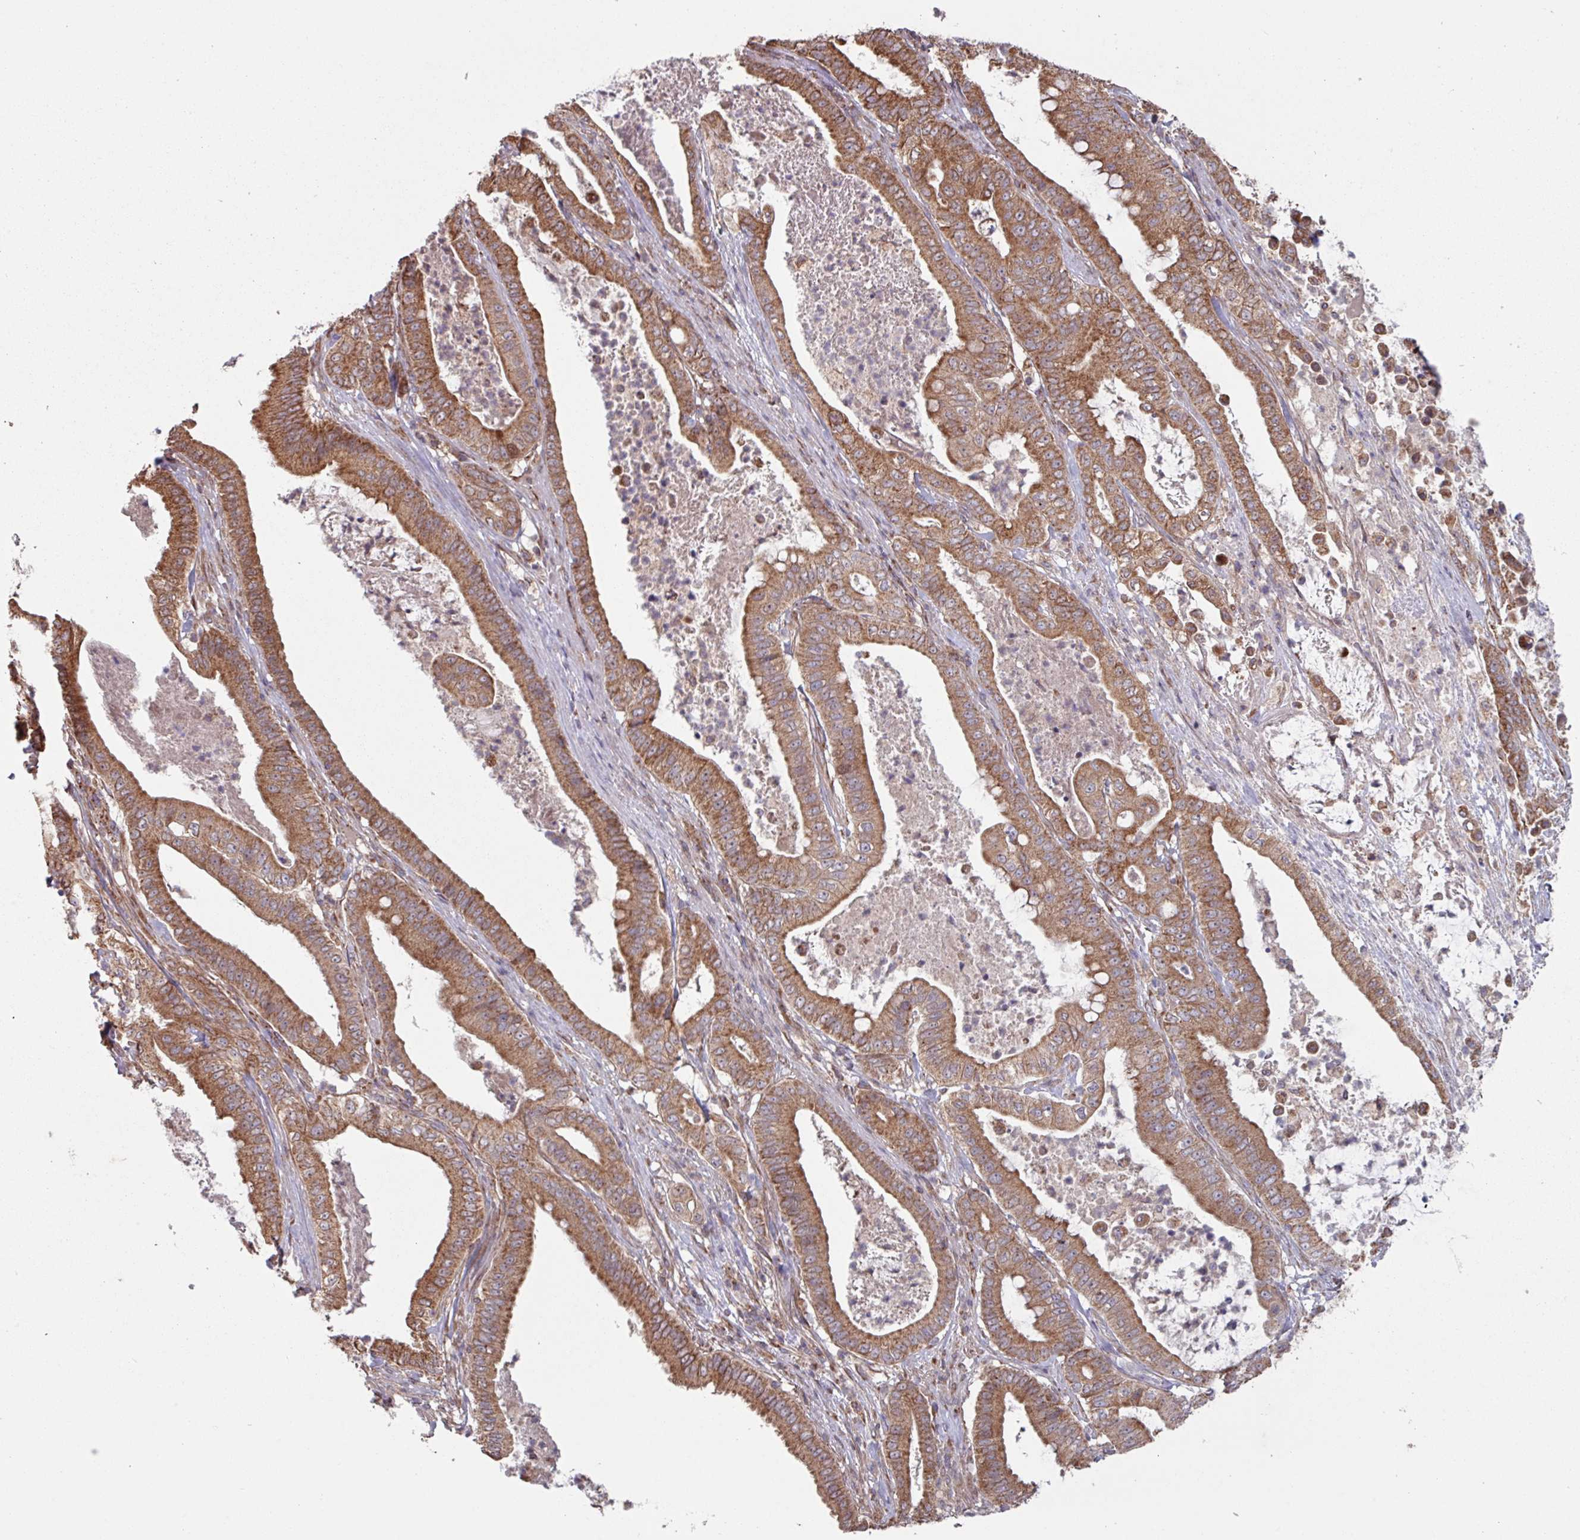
{"staining": {"intensity": "moderate", "quantity": ">75%", "location": "cytoplasmic/membranous"}, "tissue": "pancreatic cancer", "cell_type": "Tumor cells", "image_type": "cancer", "snomed": [{"axis": "morphology", "description": "Adenocarcinoma, NOS"}, {"axis": "topography", "description": "Pancreas"}], "caption": "Immunohistochemistry (IHC) staining of pancreatic cancer (adenocarcinoma), which reveals medium levels of moderate cytoplasmic/membranous staining in approximately >75% of tumor cells indicating moderate cytoplasmic/membranous protein staining. The staining was performed using DAB (brown) for protein detection and nuclei were counterstained in hematoxylin (blue).", "gene": "COX7C", "patient": {"sex": "male", "age": 71}}